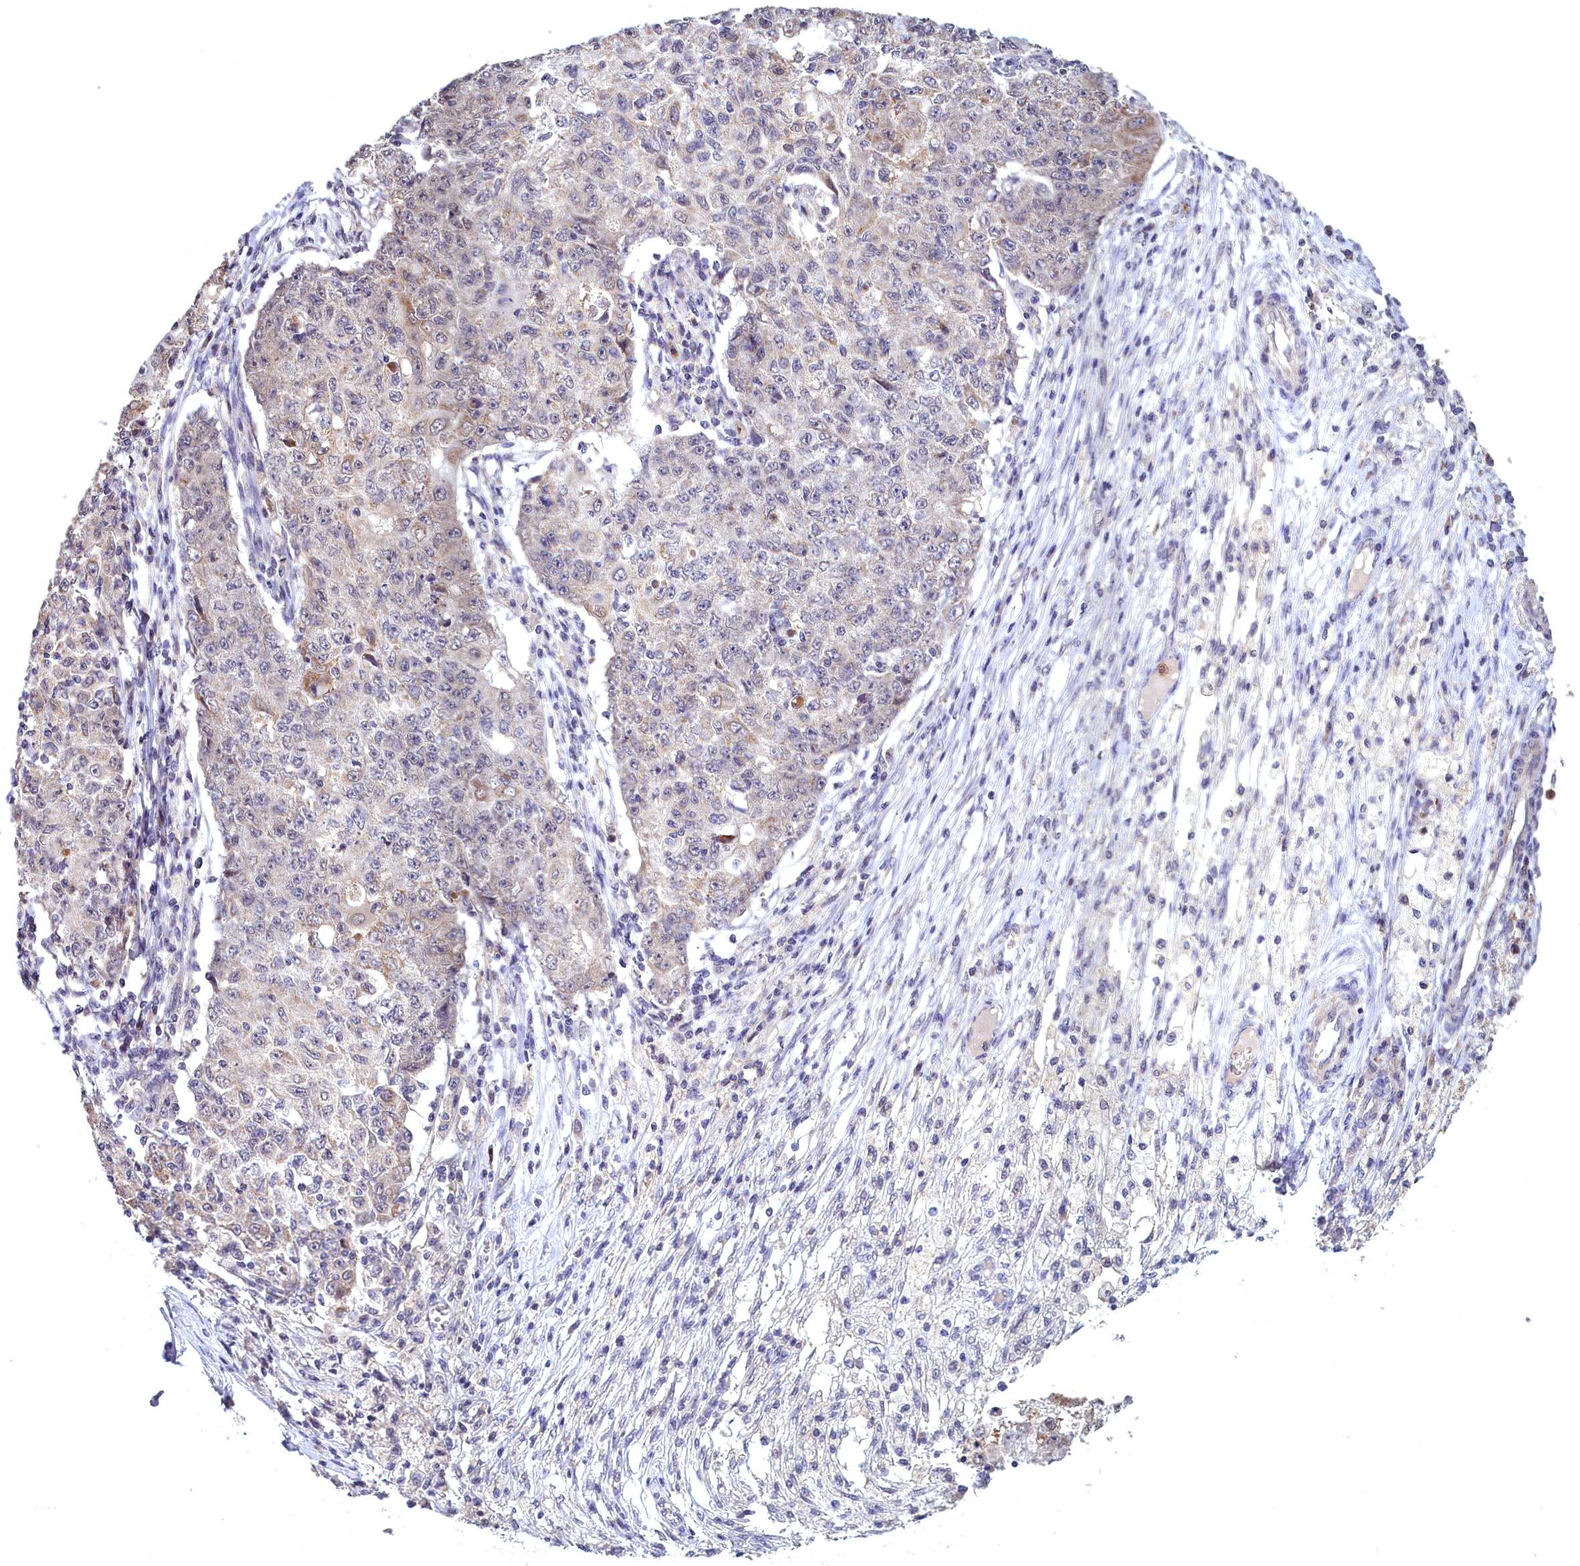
{"staining": {"intensity": "moderate", "quantity": "<25%", "location": "cytoplasmic/membranous"}, "tissue": "ovarian cancer", "cell_type": "Tumor cells", "image_type": "cancer", "snomed": [{"axis": "morphology", "description": "Carcinoma, endometroid"}, {"axis": "topography", "description": "Ovary"}], "caption": "The image reveals immunohistochemical staining of ovarian cancer. There is moderate cytoplasmic/membranous staining is present in about <25% of tumor cells.", "gene": "EPB41L4B", "patient": {"sex": "female", "age": 42}}